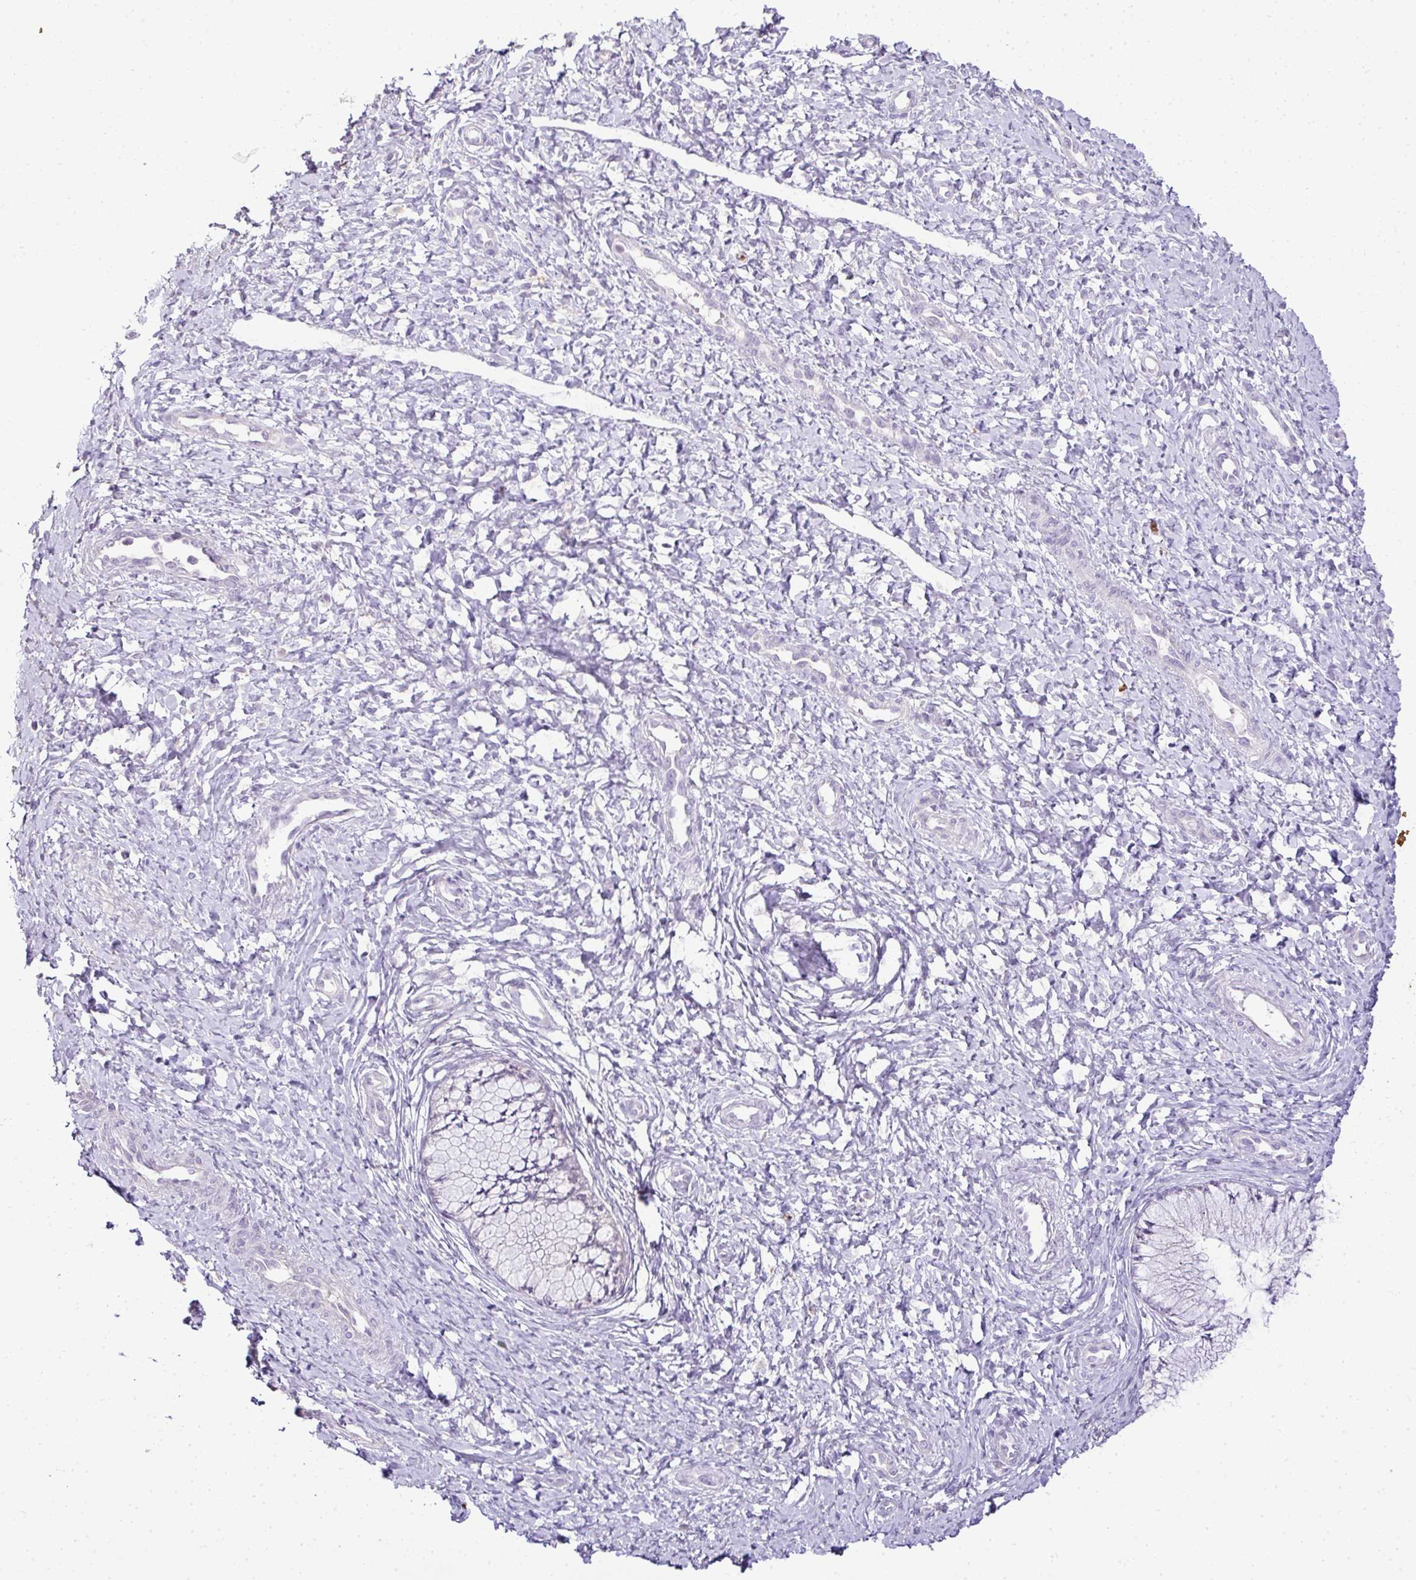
{"staining": {"intensity": "negative", "quantity": "none", "location": "none"}, "tissue": "cervix", "cell_type": "Glandular cells", "image_type": "normal", "snomed": [{"axis": "morphology", "description": "Normal tissue, NOS"}, {"axis": "topography", "description": "Cervix"}], "caption": "DAB (3,3'-diaminobenzidine) immunohistochemical staining of normal human cervix exhibits no significant expression in glandular cells.", "gene": "CMPK1", "patient": {"sex": "female", "age": 37}}